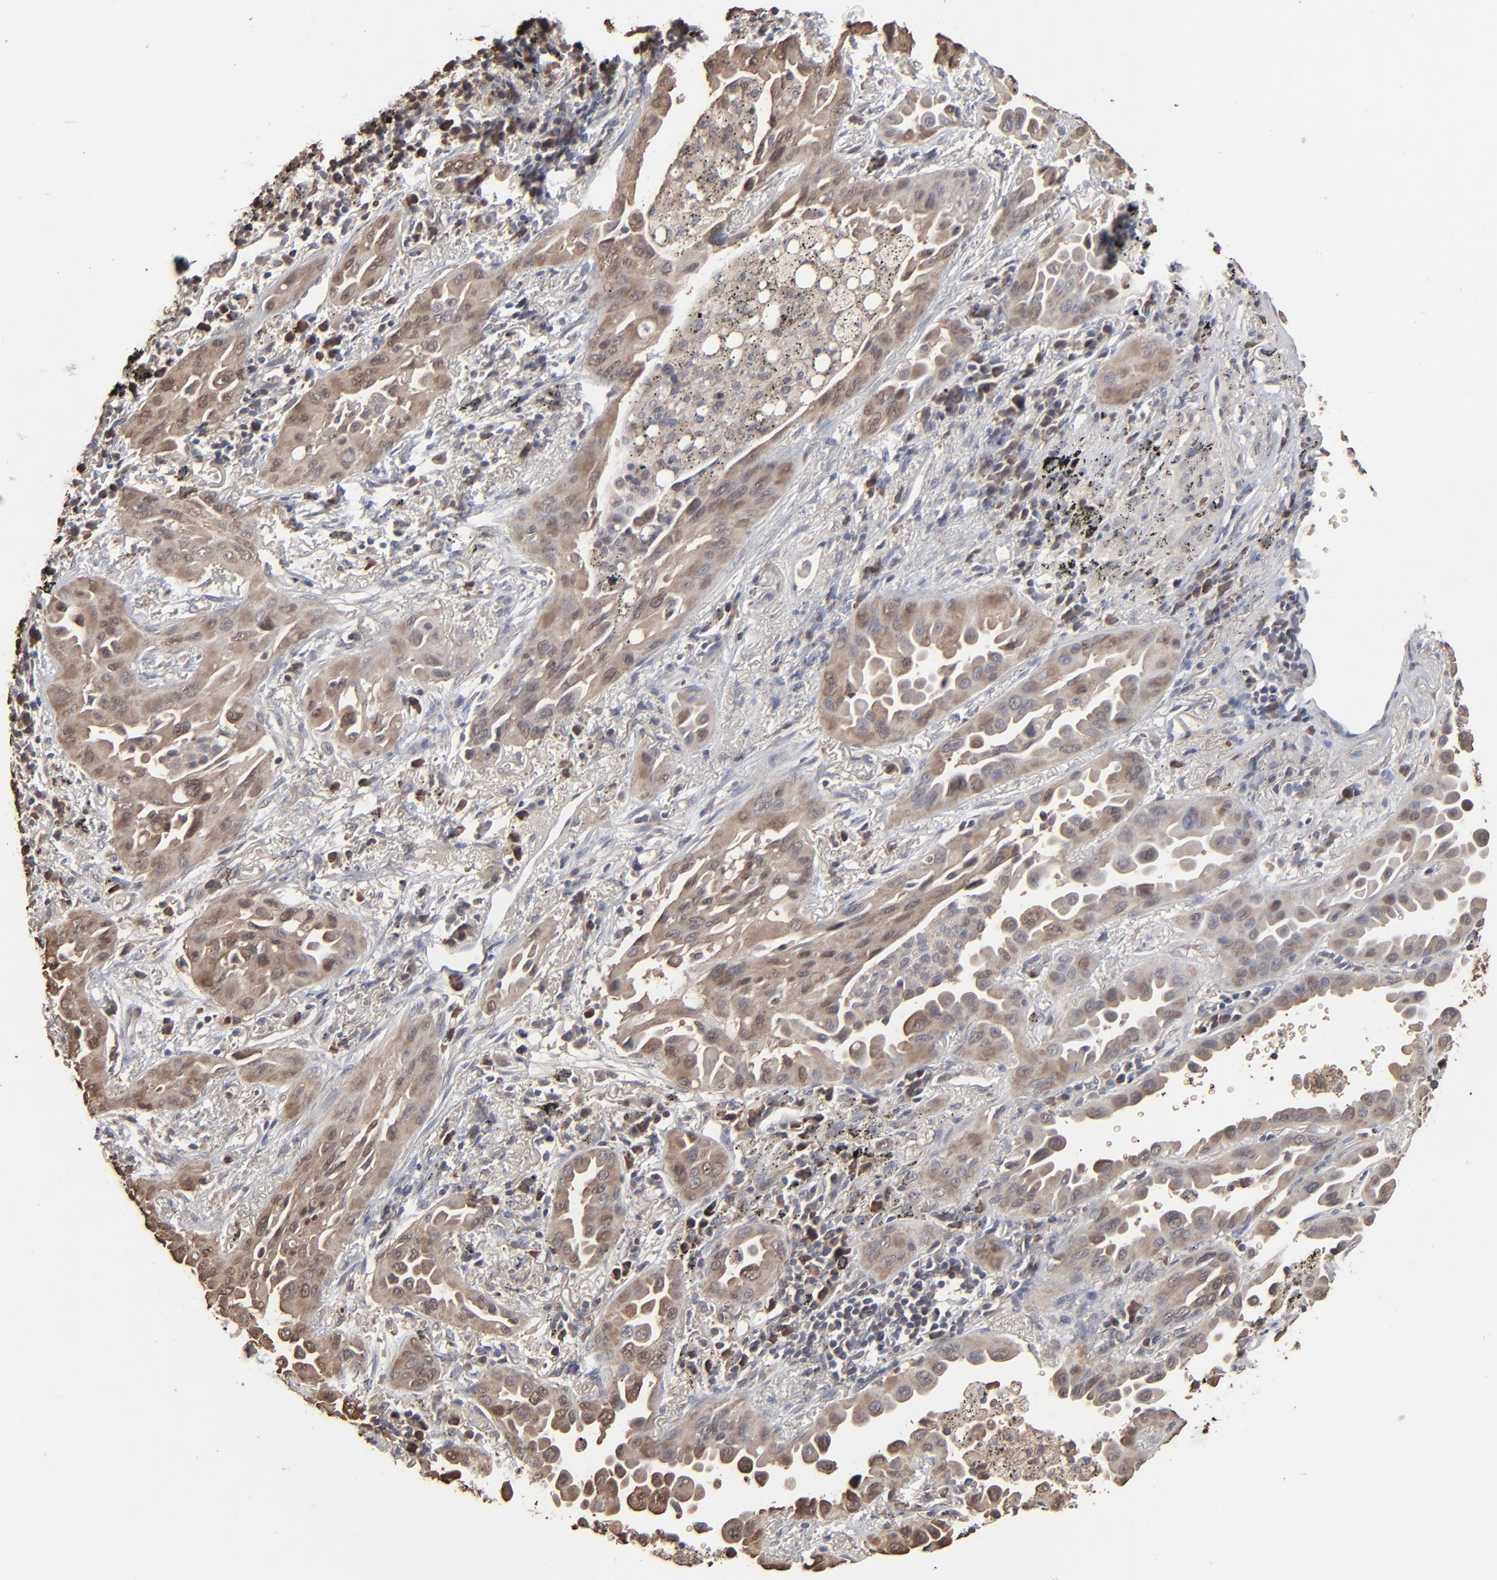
{"staining": {"intensity": "moderate", "quantity": ">75%", "location": "cytoplasmic/membranous"}, "tissue": "lung cancer", "cell_type": "Tumor cells", "image_type": "cancer", "snomed": [{"axis": "morphology", "description": "Adenocarcinoma, NOS"}, {"axis": "topography", "description": "Lung"}], "caption": "Tumor cells reveal moderate cytoplasmic/membranous positivity in about >75% of cells in lung adenocarcinoma. The staining is performed using DAB brown chromogen to label protein expression. The nuclei are counter-stained blue using hematoxylin.", "gene": "NME1-NME2", "patient": {"sex": "male", "age": 68}}